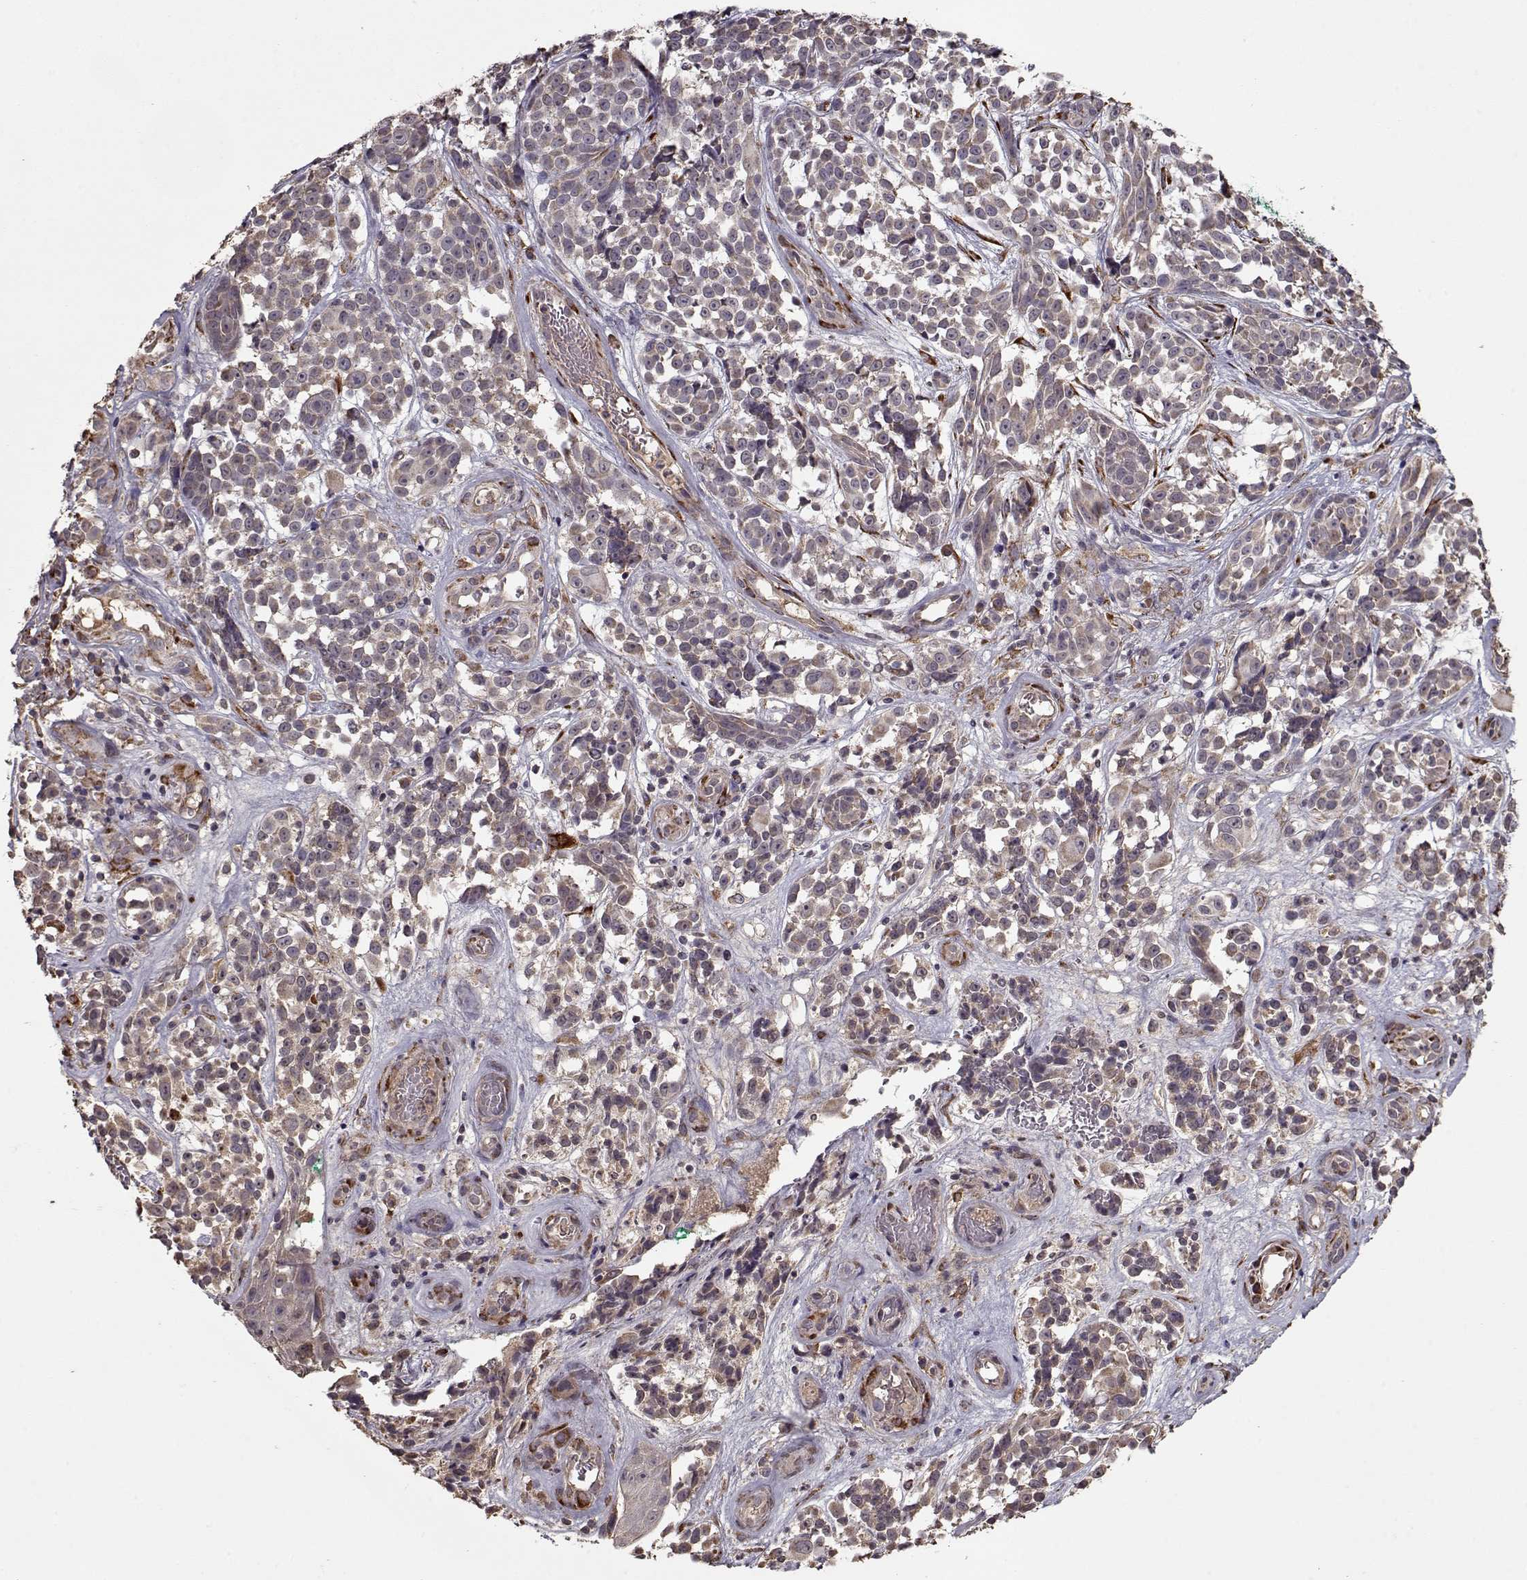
{"staining": {"intensity": "weak", "quantity": ">75%", "location": "cytoplasmic/membranous"}, "tissue": "melanoma", "cell_type": "Tumor cells", "image_type": "cancer", "snomed": [{"axis": "morphology", "description": "Malignant melanoma, NOS"}, {"axis": "topography", "description": "Skin"}], "caption": "Weak cytoplasmic/membranous positivity for a protein is identified in about >75% of tumor cells of melanoma using immunohistochemistry (IHC).", "gene": "IMMP1L", "patient": {"sex": "female", "age": 88}}